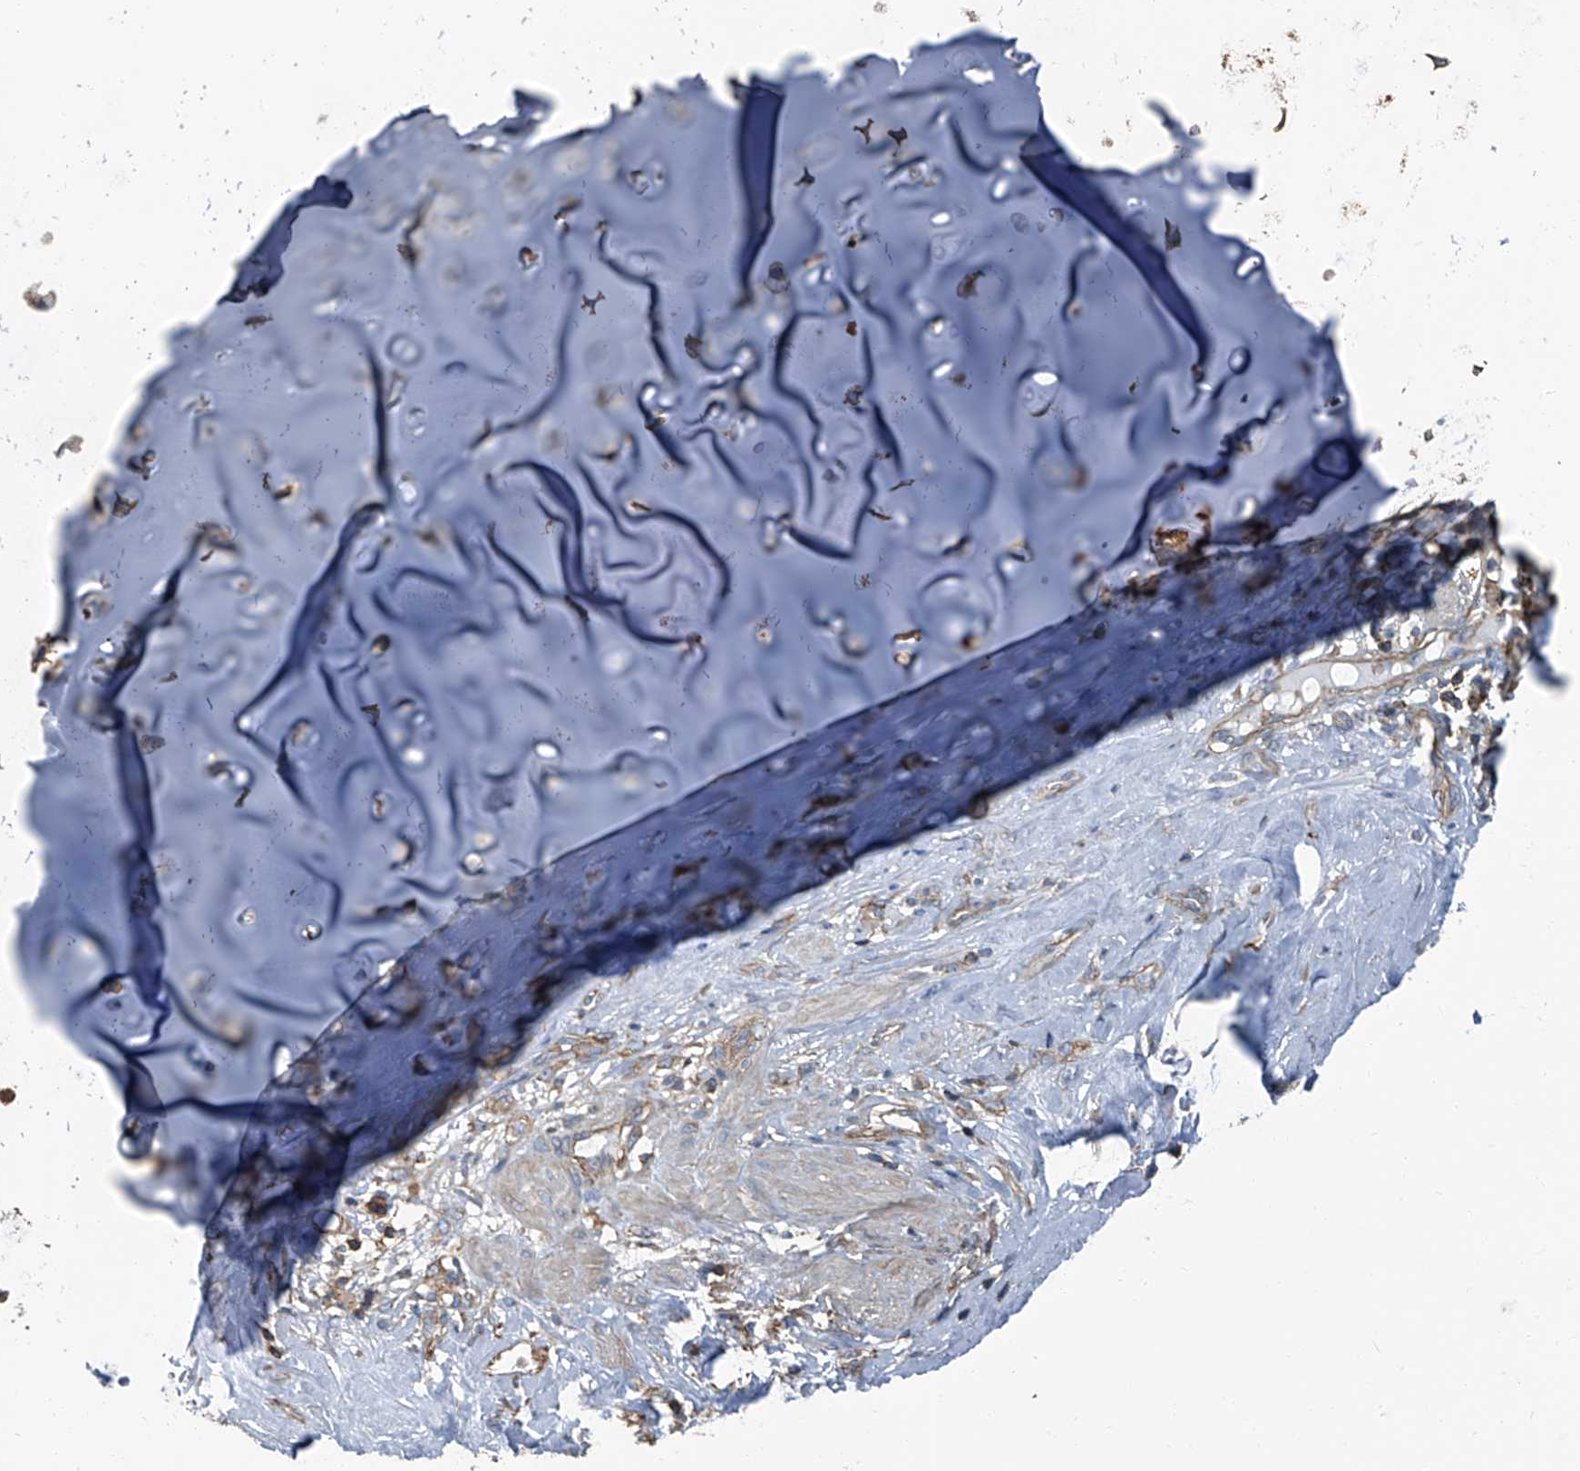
{"staining": {"intensity": "moderate", "quantity": ">75%", "location": "cytoplasmic/membranous"}, "tissue": "adipose tissue", "cell_type": "Adipocytes", "image_type": "normal", "snomed": [{"axis": "morphology", "description": "Normal tissue, NOS"}, {"axis": "morphology", "description": "Basal cell carcinoma"}, {"axis": "topography", "description": "Cartilage tissue"}, {"axis": "topography", "description": "Nasopharynx"}, {"axis": "topography", "description": "Oral tissue"}], "caption": "Benign adipose tissue demonstrates moderate cytoplasmic/membranous staining in approximately >75% of adipocytes.", "gene": "SEPTIN7", "patient": {"sex": "female", "age": 77}}